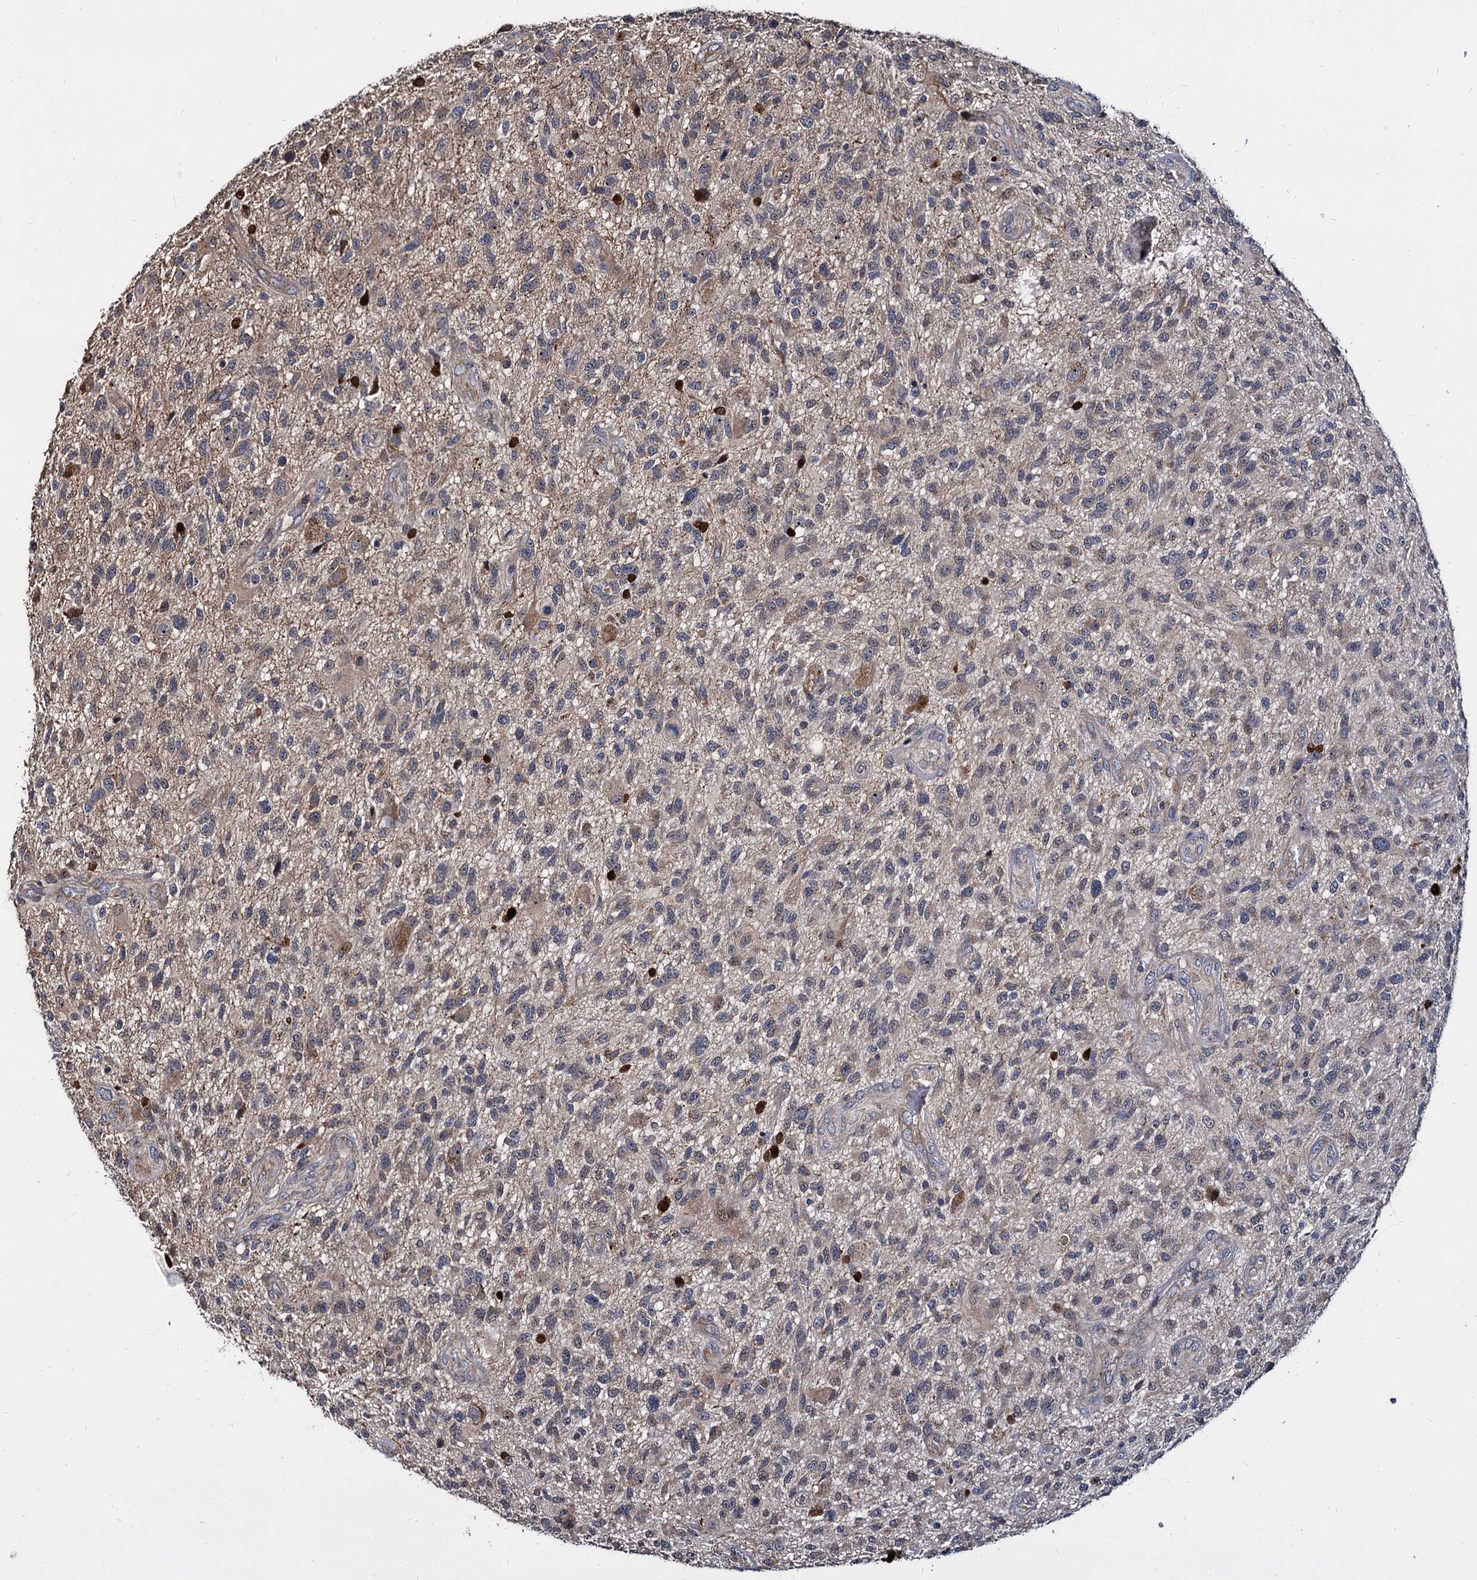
{"staining": {"intensity": "weak", "quantity": "<25%", "location": "cytoplasmic/membranous"}, "tissue": "glioma", "cell_type": "Tumor cells", "image_type": "cancer", "snomed": [{"axis": "morphology", "description": "Glioma, malignant, High grade"}, {"axis": "topography", "description": "Brain"}], "caption": "Protein analysis of malignant glioma (high-grade) demonstrates no significant positivity in tumor cells.", "gene": "WWC3", "patient": {"sex": "male", "age": 47}}